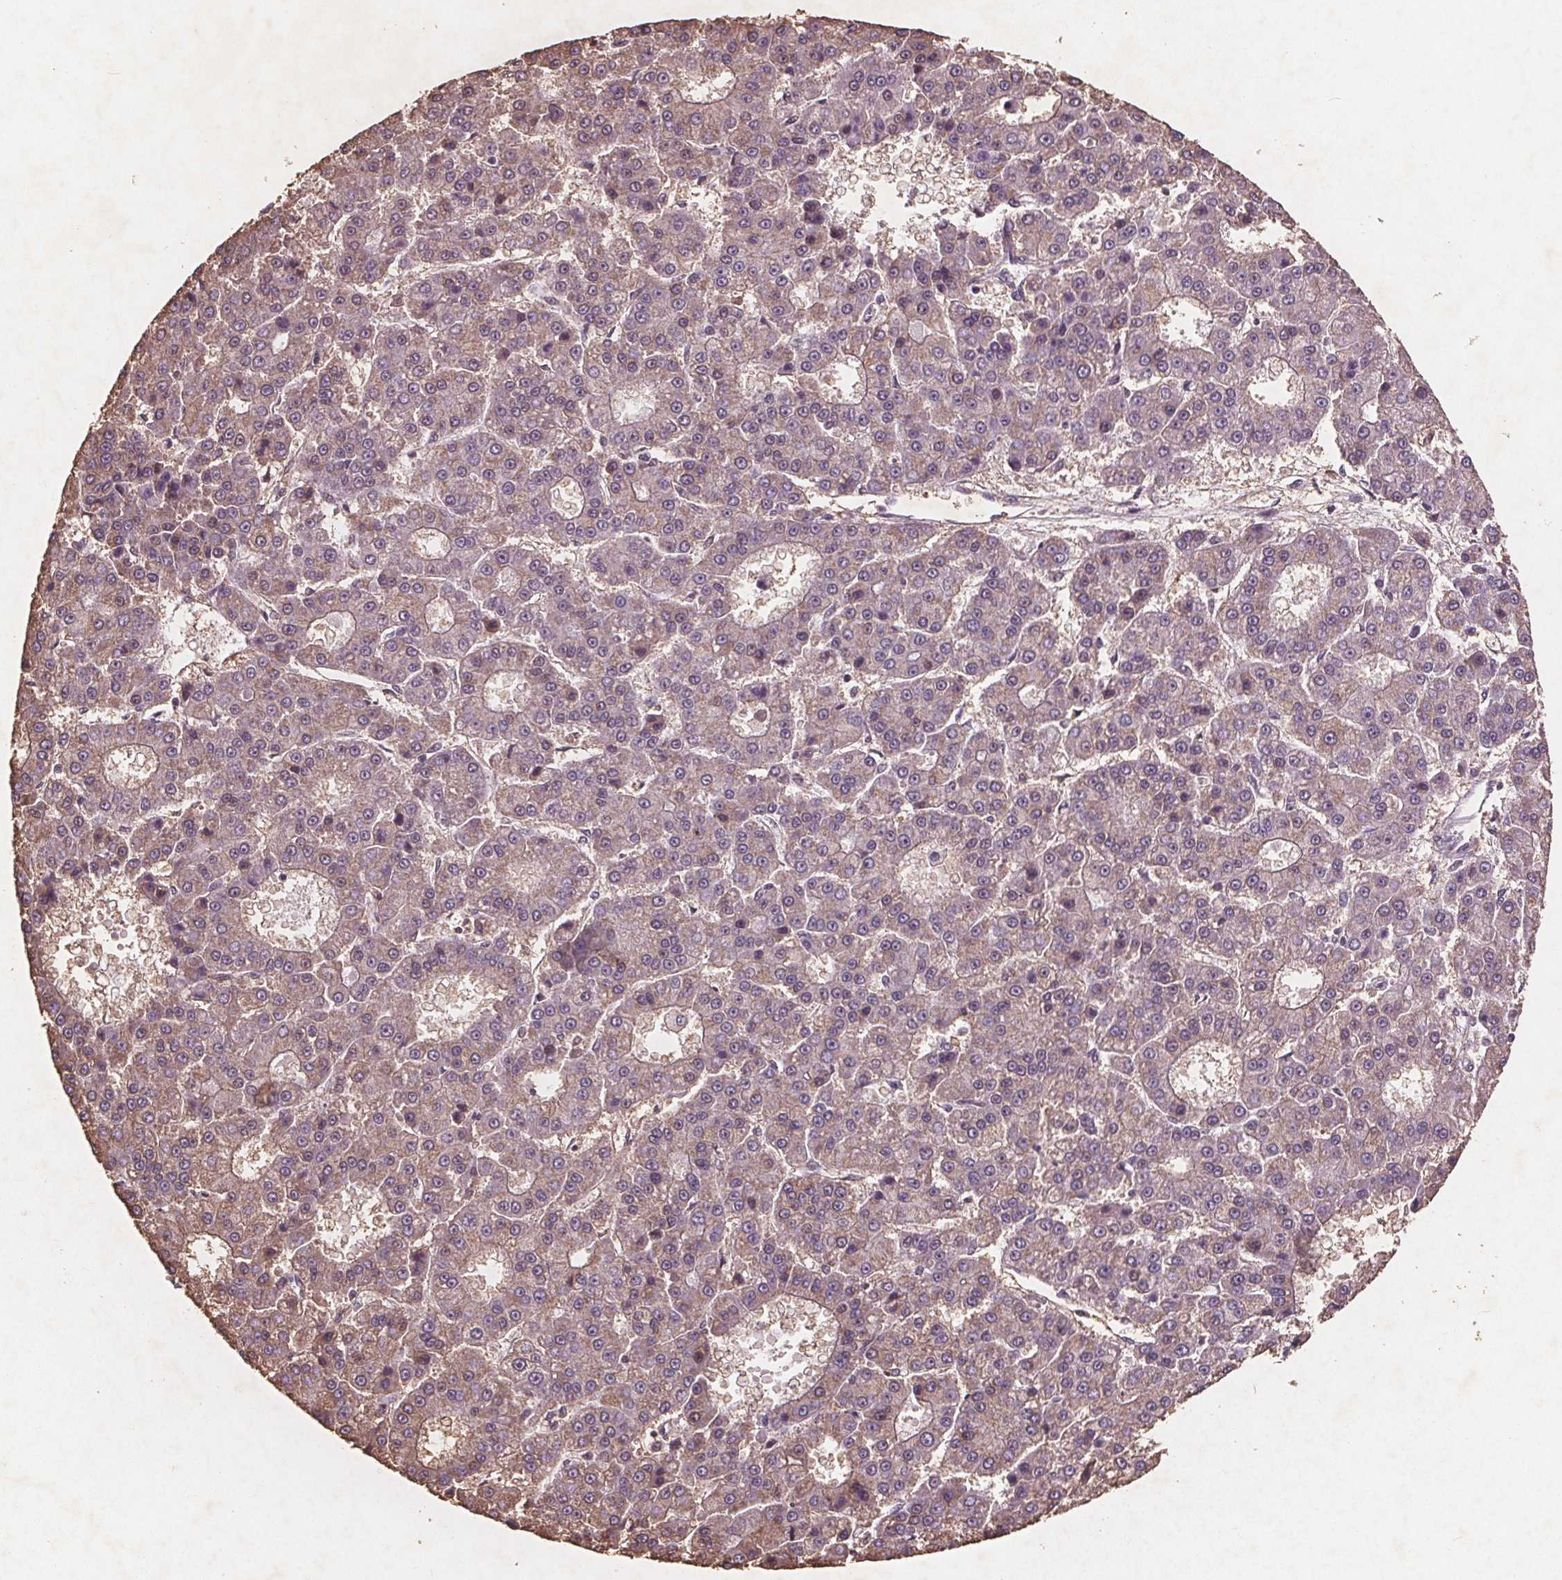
{"staining": {"intensity": "negative", "quantity": "none", "location": "none"}, "tissue": "liver cancer", "cell_type": "Tumor cells", "image_type": "cancer", "snomed": [{"axis": "morphology", "description": "Carcinoma, Hepatocellular, NOS"}, {"axis": "topography", "description": "Liver"}], "caption": "Immunohistochemical staining of liver cancer shows no significant expression in tumor cells.", "gene": "RPS6KA2", "patient": {"sex": "male", "age": 70}}